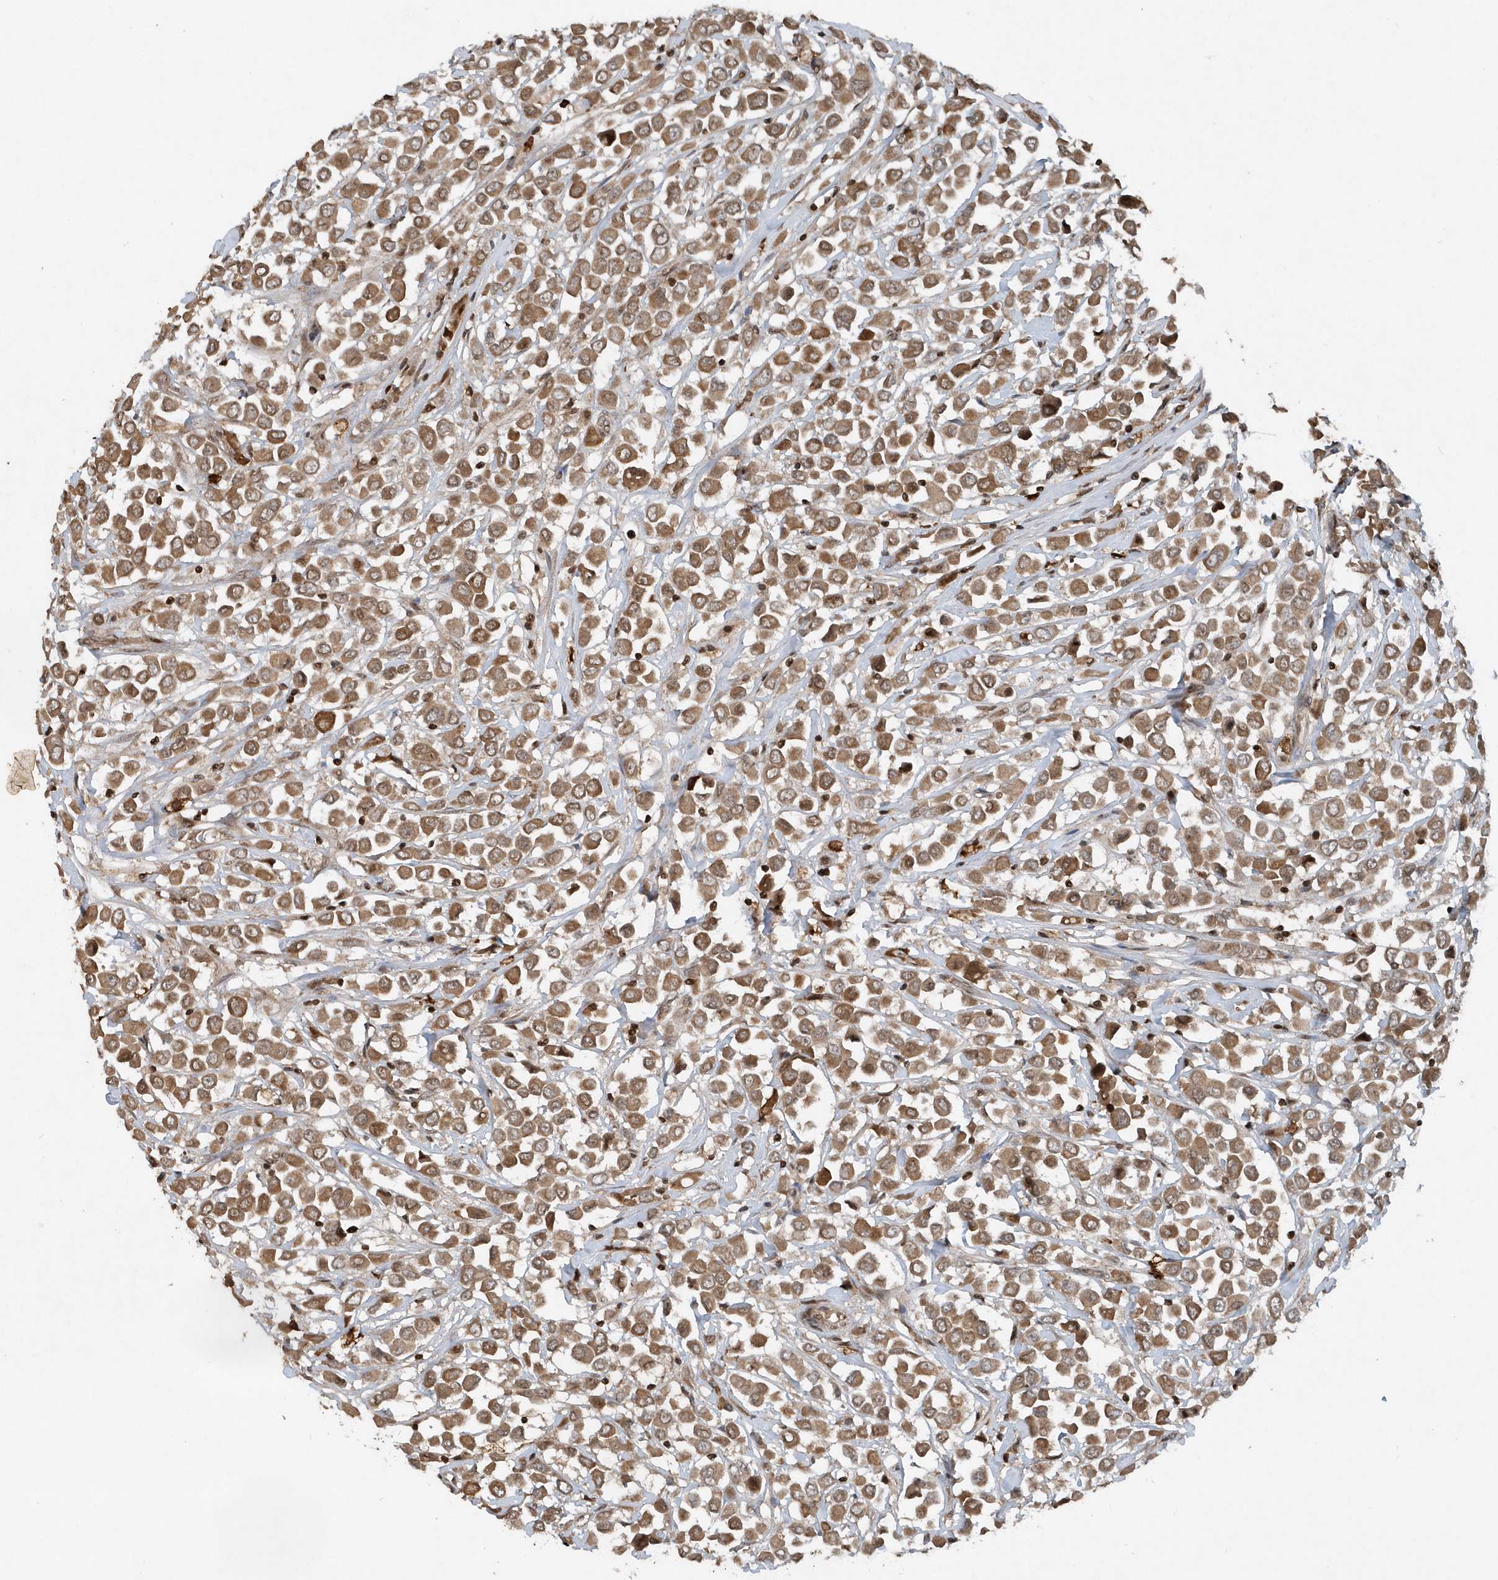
{"staining": {"intensity": "moderate", "quantity": ">75%", "location": "cytoplasmic/membranous"}, "tissue": "breast cancer", "cell_type": "Tumor cells", "image_type": "cancer", "snomed": [{"axis": "morphology", "description": "Duct carcinoma"}, {"axis": "topography", "description": "Breast"}], "caption": "High-magnification brightfield microscopy of intraductal carcinoma (breast) stained with DAB (brown) and counterstained with hematoxylin (blue). tumor cells exhibit moderate cytoplasmic/membranous staining is identified in approximately>75% of cells. The protein is stained brown, and the nuclei are stained in blue (DAB (3,3'-diaminobenzidine) IHC with brightfield microscopy, high magnification).", "gene": "EIF2B1", "patient": {"sex": "female", "age": 61}}